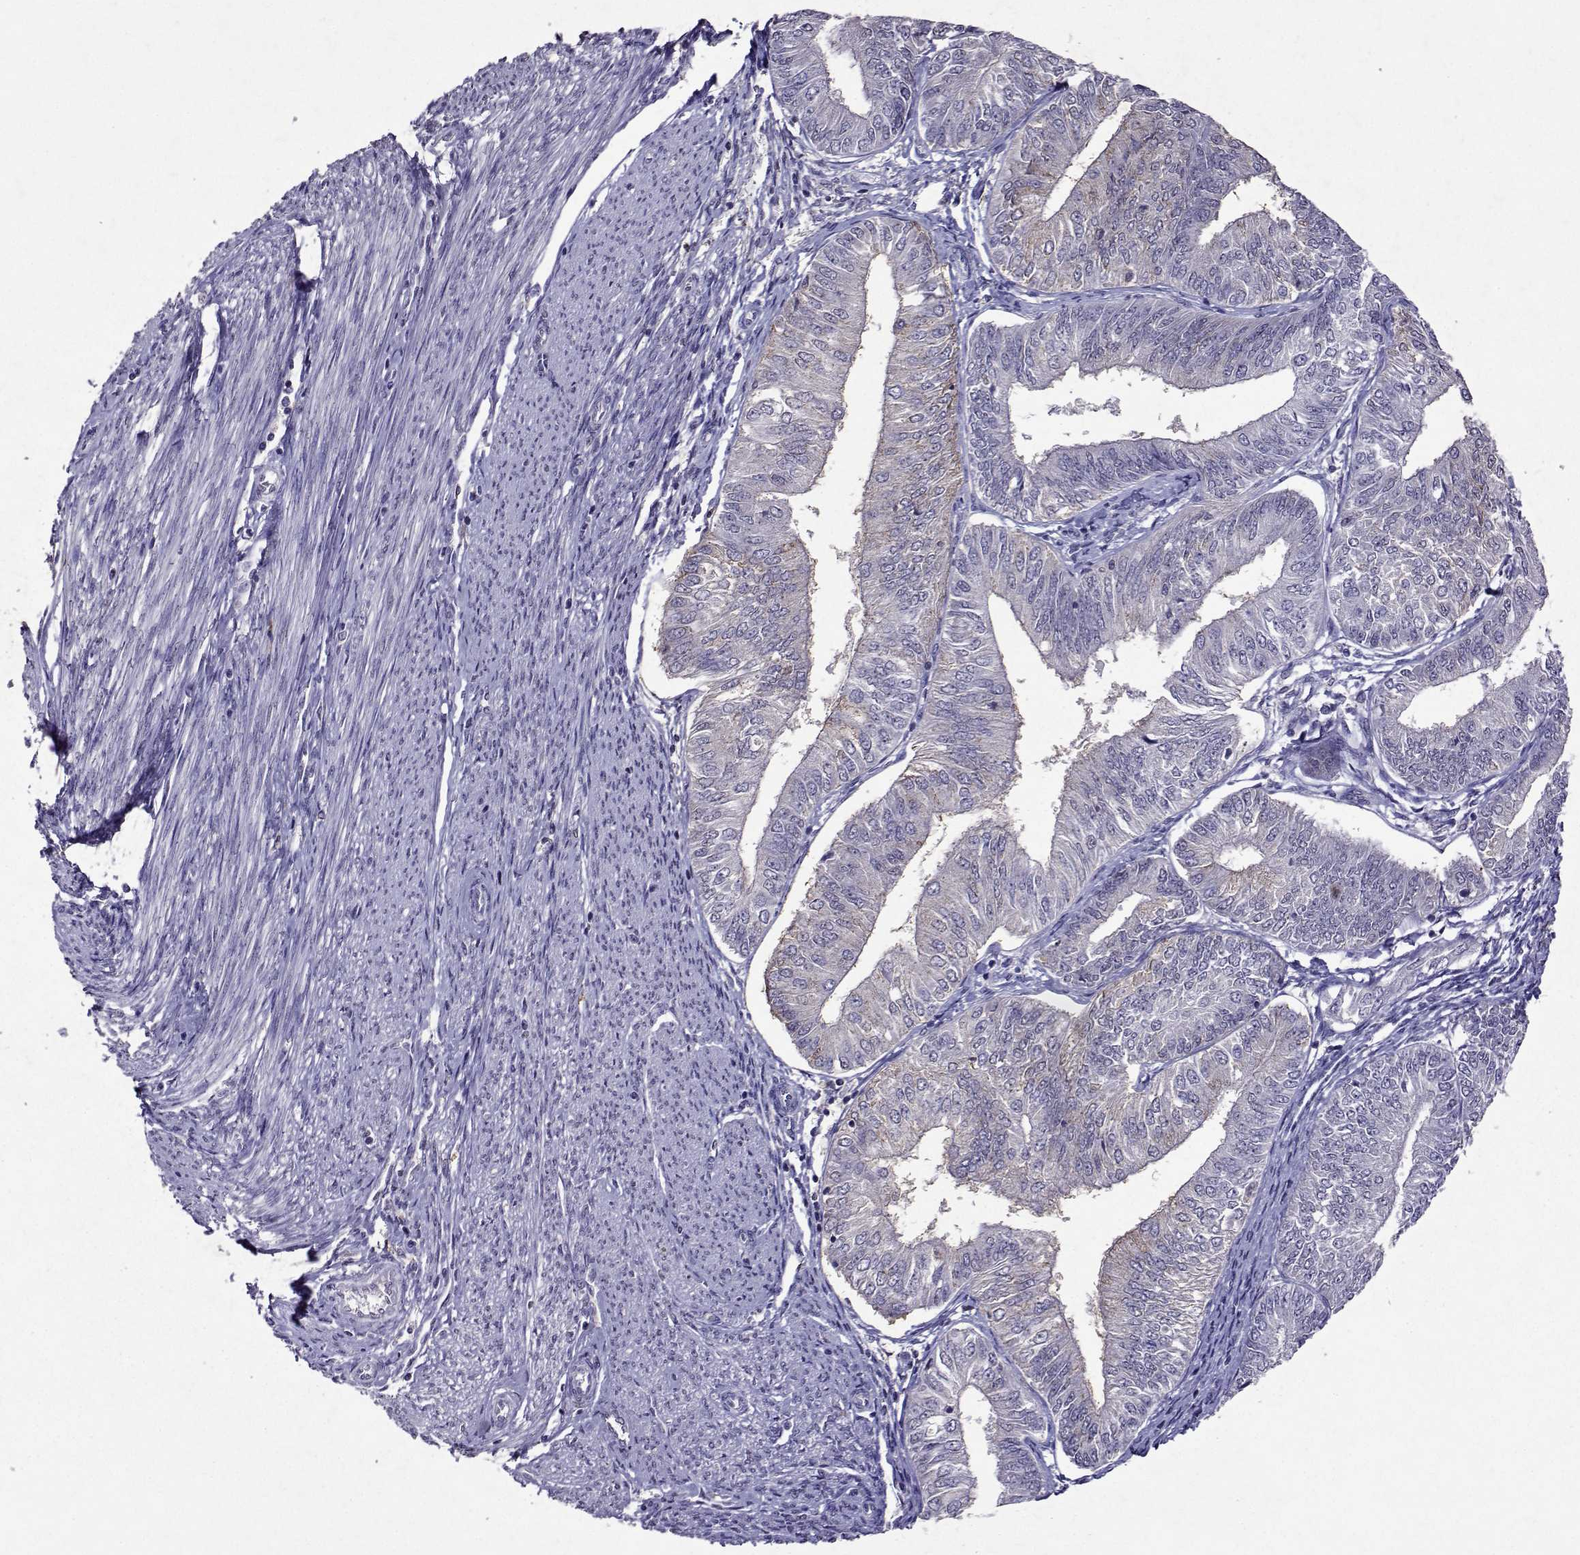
{"staining": {"intensity": "negative", "quantity": "none", "location": "none"}, "tissue": "endometrial cancer", "cell_type": "Tumor cells", "image_type": "cancer", "snomed": [{"axis": "morphology", "description": "Adenocarcinoma, NOS"}, {"axis": "topography", "description": "Endometrium"}], "caption": "DAB (3,3'-diaminobenzidine) immunohistochemical staining of adenocarcinoma (endometrial) demonstrates no significant staining in tumor cells.", "gene": "APAF1", "patient": {"sex": "female", "age": 58}}